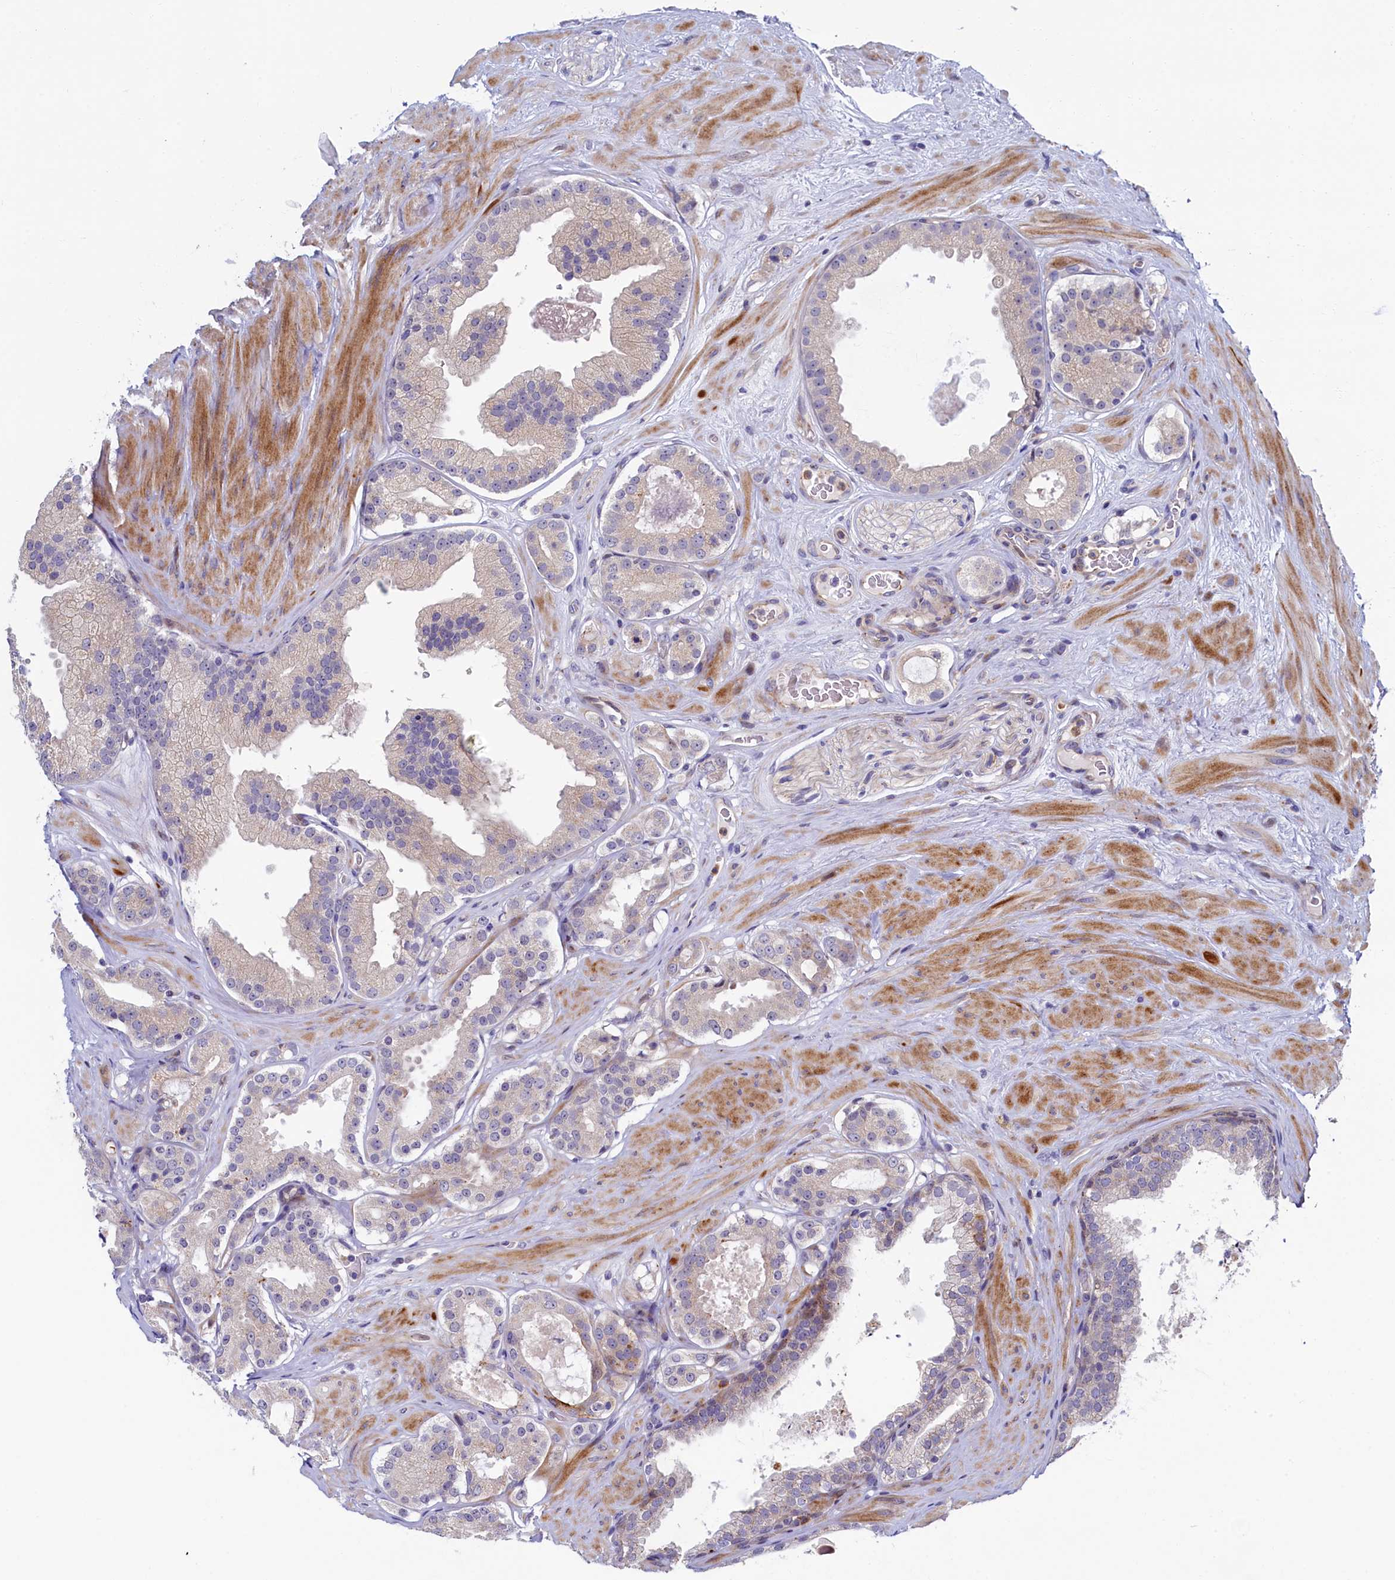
{"staining": {"intensity": "negative", "quantity": "none", "location": "none"}, "tissue": "prostate cancer", "cell_type": "Tumor cells", "image_type": "cancer", "snomed": [{"axis": "morphology", "description": "Adenocarcinoma, High grade"}, {"axis": "topography", "description": "Prostate"}], "caption": "Prostate cancer was stained to show a protein in brown. There is no significant staining in tumor cells. Brightfield microscopy of immunohistochemistry stained with DAB (brown) and hematoxylin (blue), captured at high magnification.", "gene": "PIK3C3", "patient": {"sex": "male", "age": 65}}